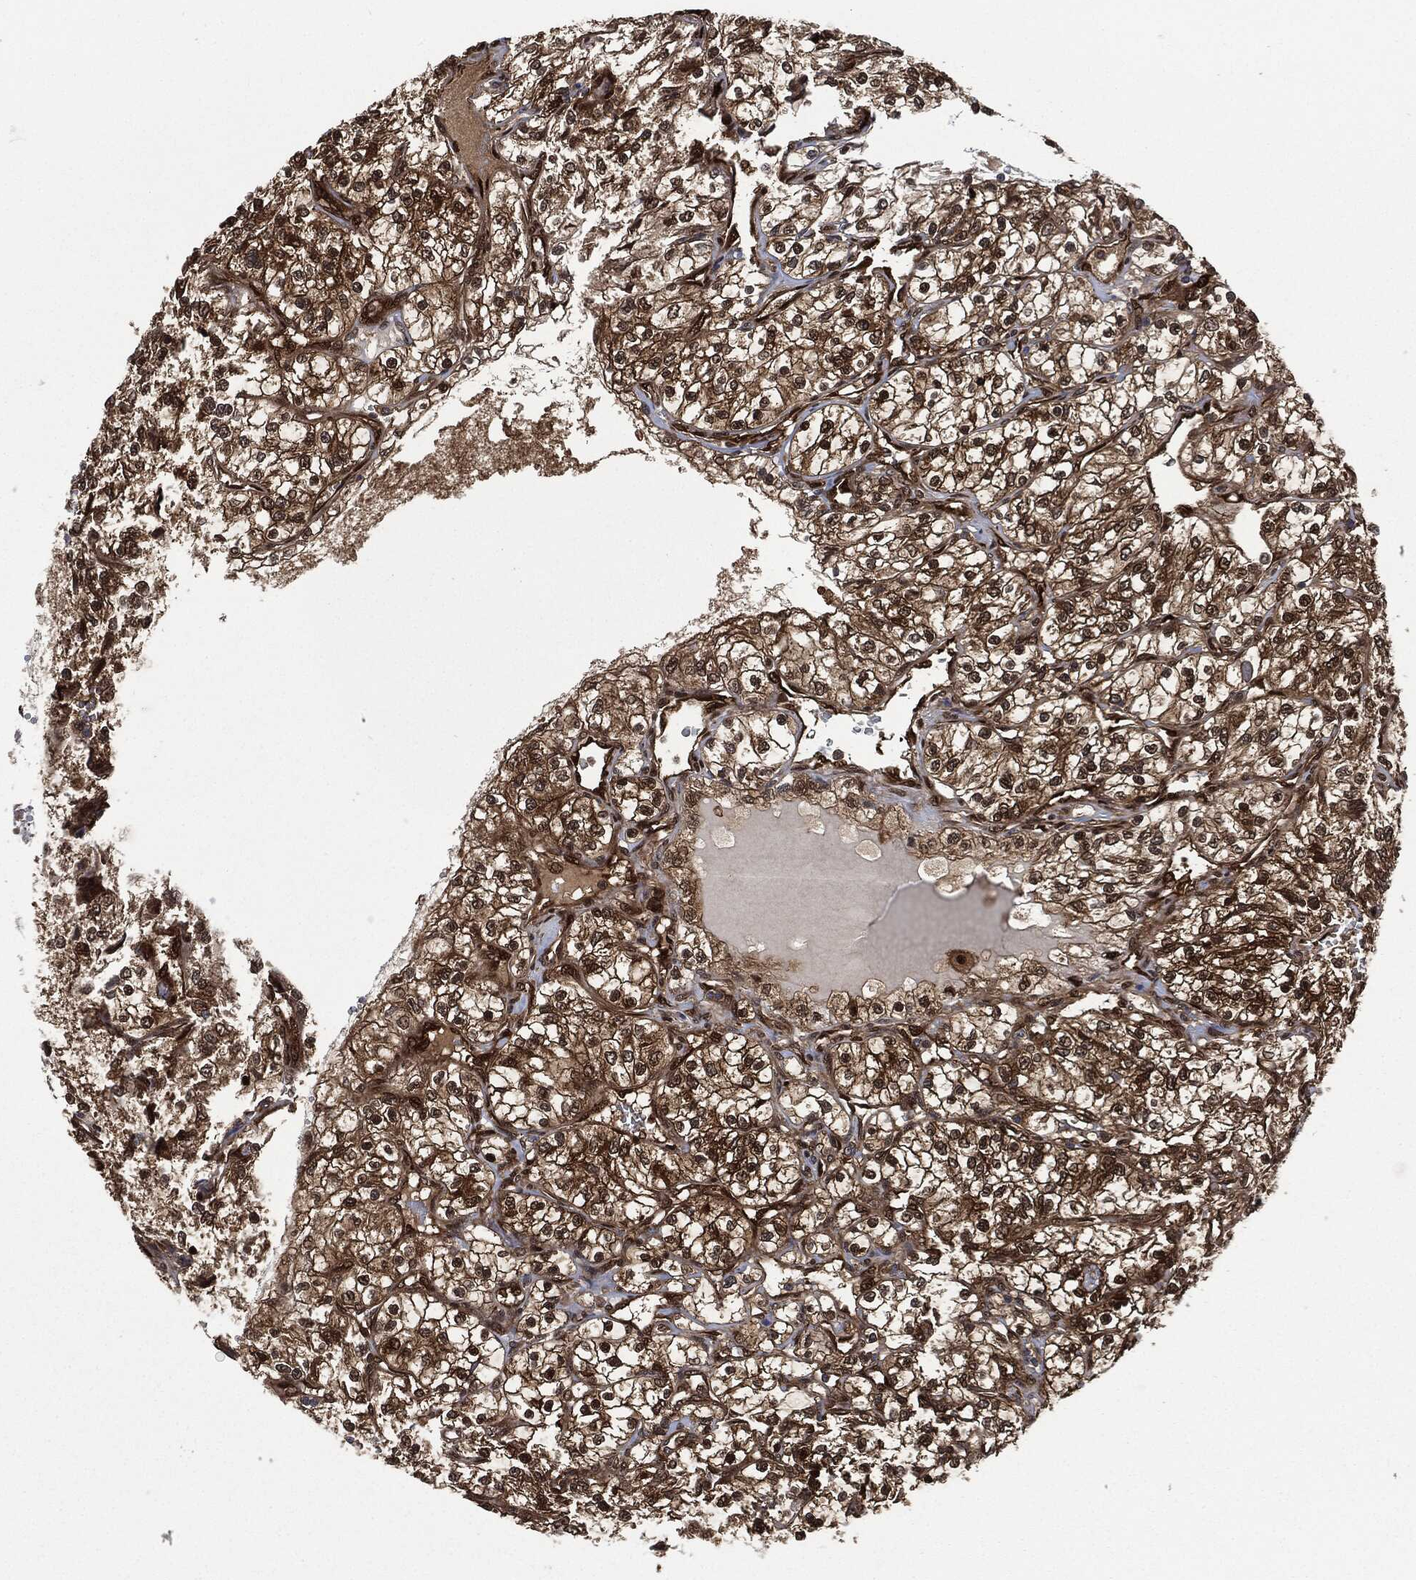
{"staining": {"intensity": "strong", "quantity": "25%-75%", "location": "cytoplasmic/membranous,nuclear"}, "tissue": "renal cancer", "cell_type": "Tumor cells", "image_type": "cancer", "snomed": [{"axis": "morphology", "description": "Adenocarcinoma, NOS"}, {"axis": "topography", "description": "Kidney"}], "caption": "Immunohistochemical staining of human adenocarcinoma (renal) displays strong cytoplasmic/membranous and nuclear protein staining in approximately 25%-75% of tumor cells.", "gene": "DCTN1", "patient": {"sex": "female", "age": 69}}